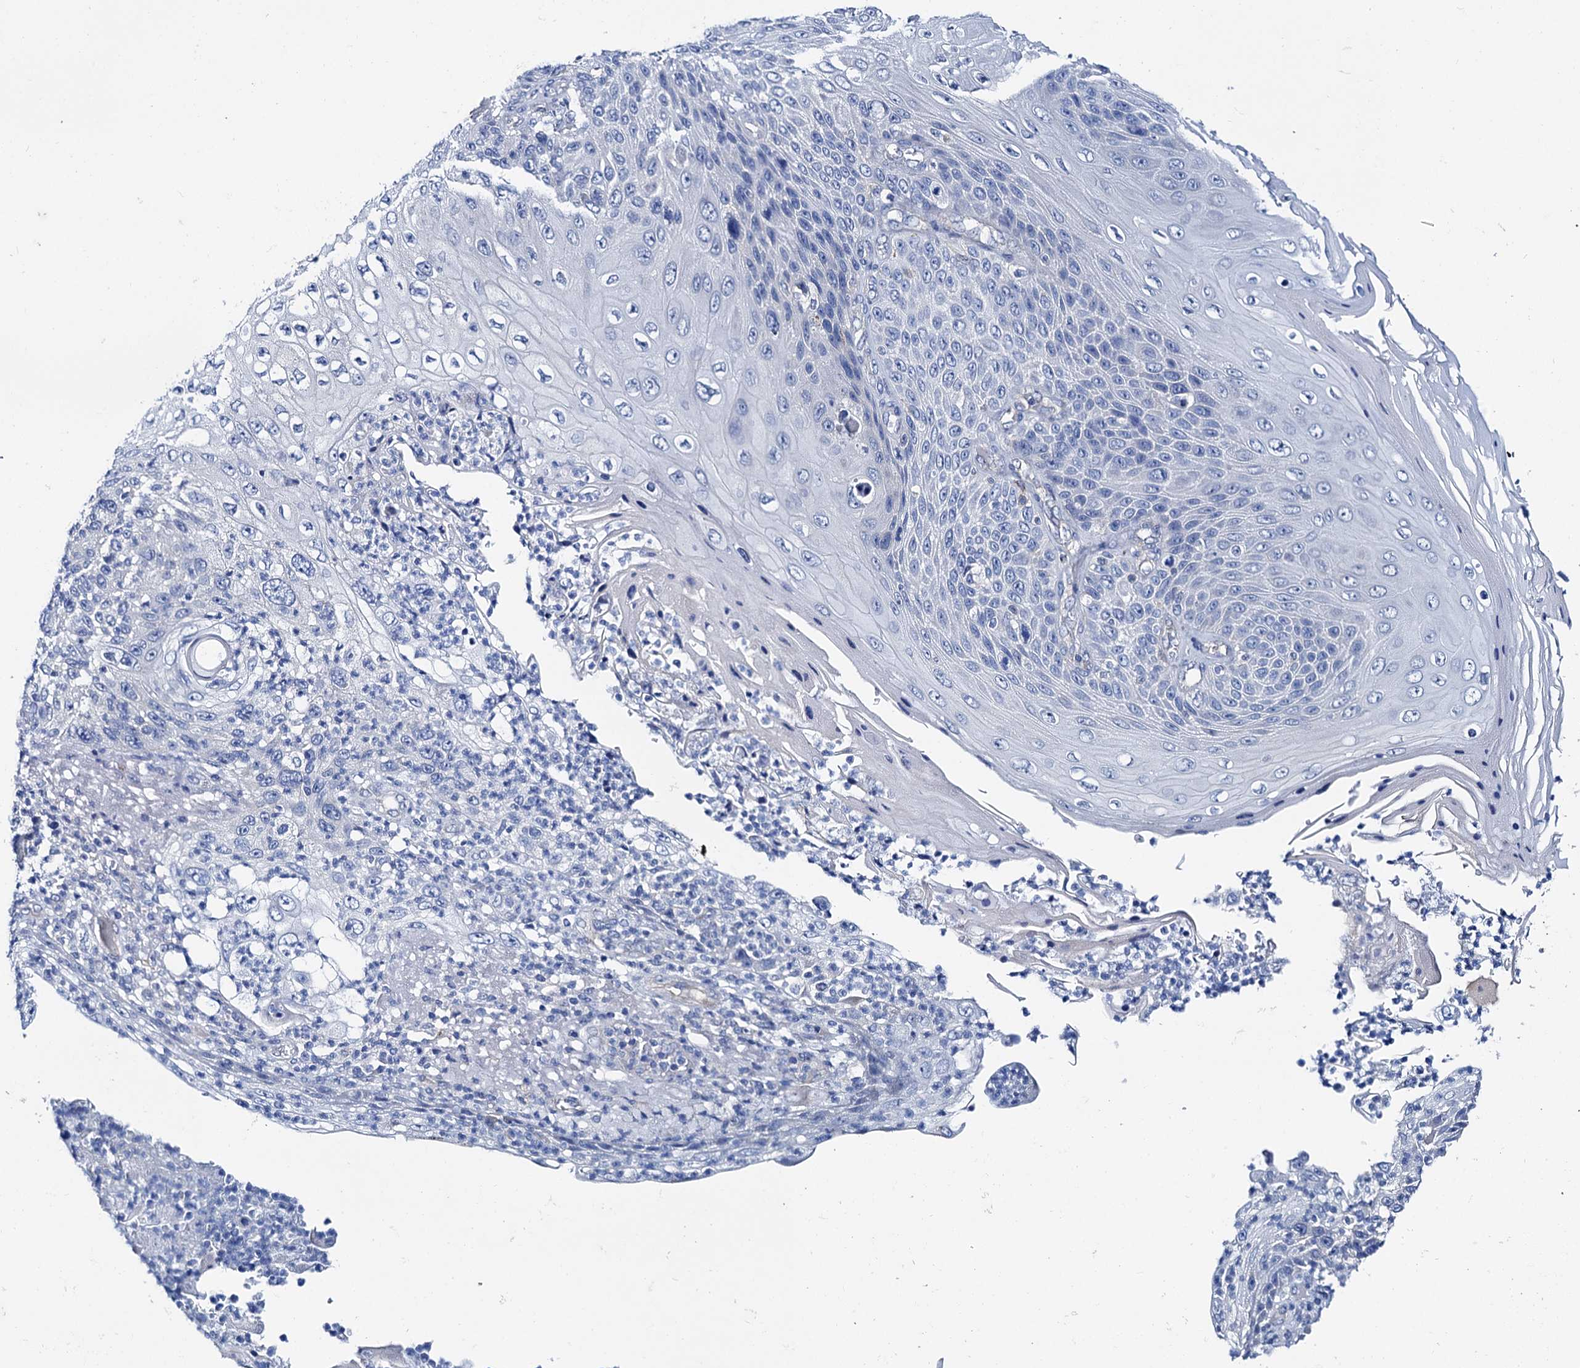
{"staining": {"intensity": "negative", "quantity": "none", "location": "none"}, "tissue": "skin cancer", "cell_type": "Tumor cells", "image_type": "cancer", "snomed": [{"axis": "morphology", "description": "Squamous cell carcinoma, NOS"}, {"axis": "topography", "description": "Skin"}], "caption": "DAB immunohistochemical staining of skin cancer (squamous cell carcinoma) displays no significant staining in tumor cells.", "gene": "SHROOM1", "patient": {"sex": "female", "age": 88}}